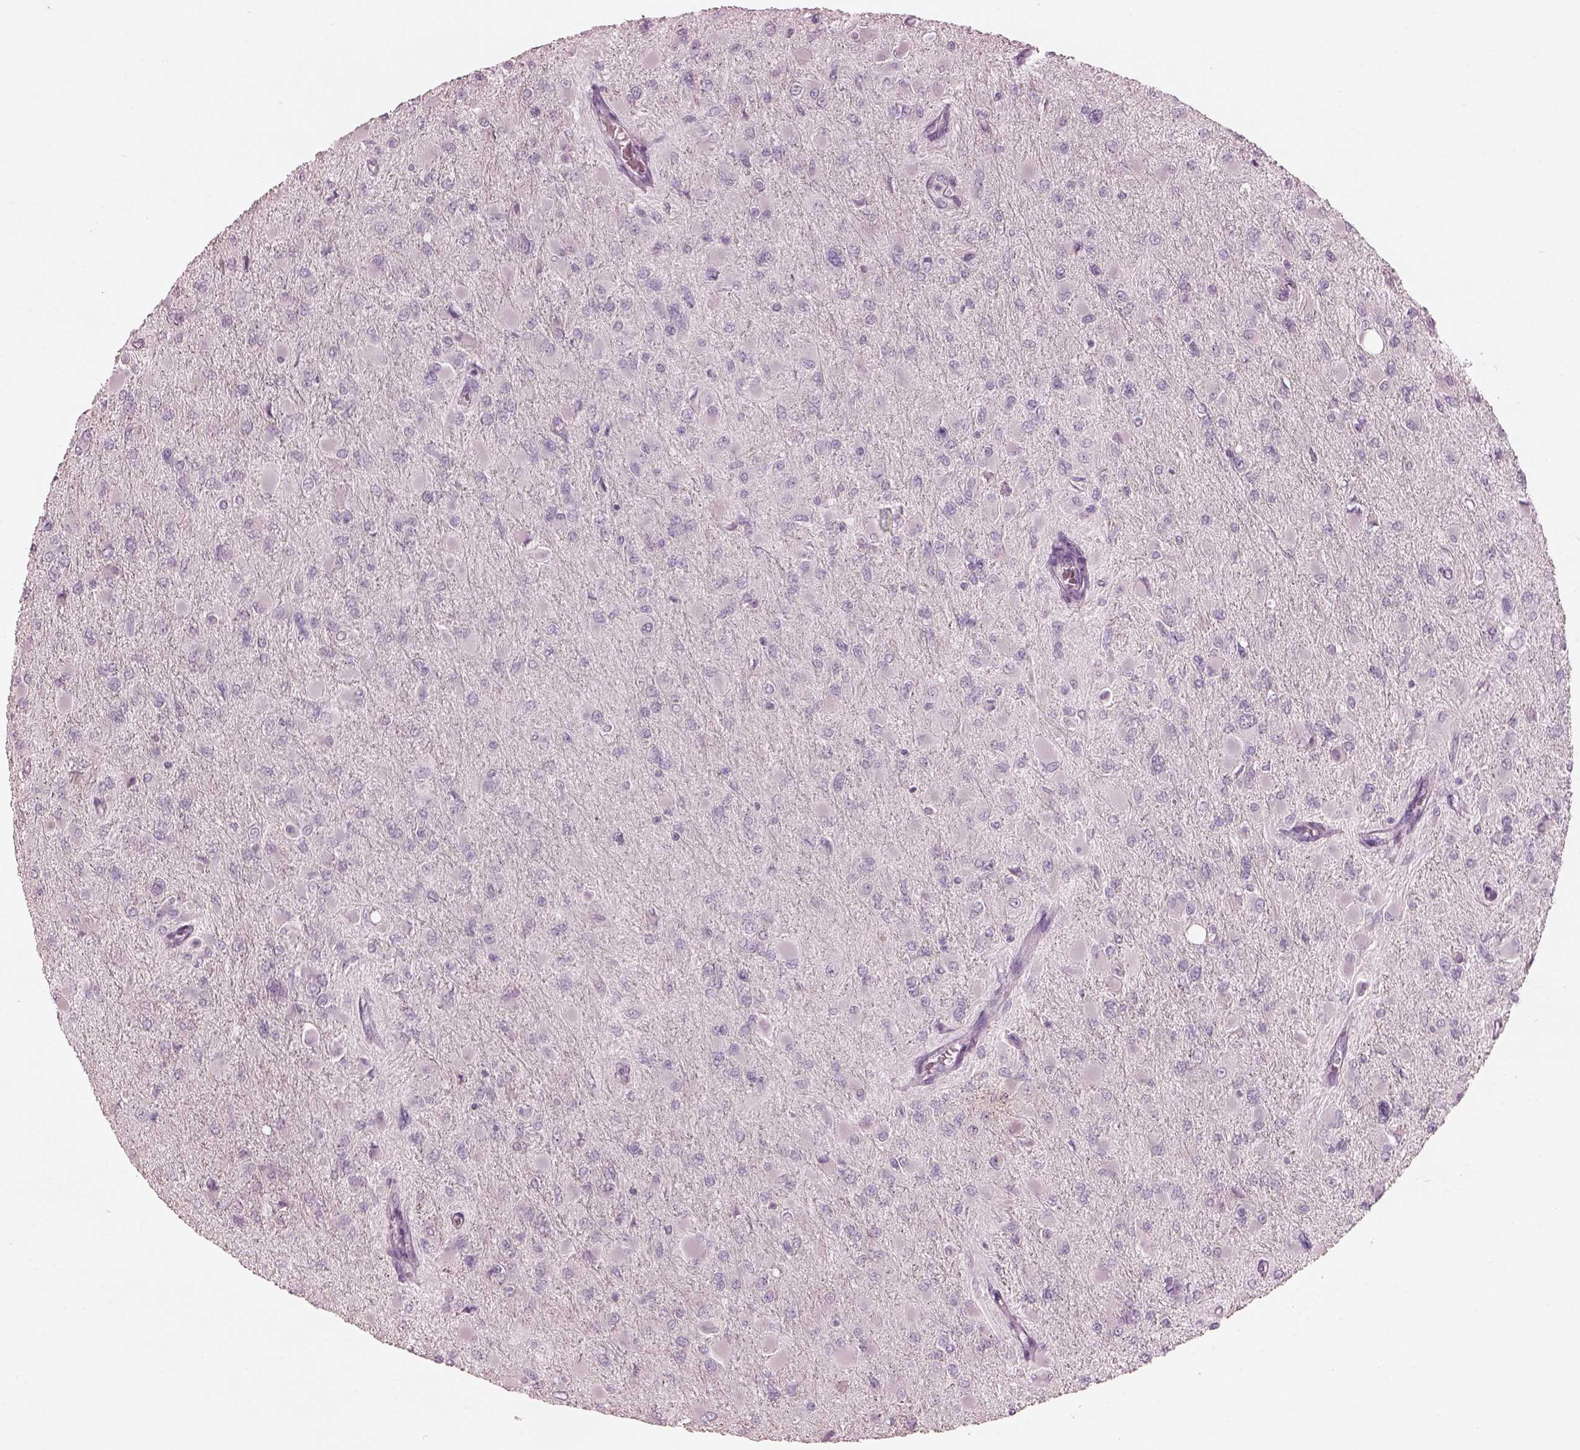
{"staining": {"intensity": "negative", "quantity": "none", "location": "none"}, "tissue": "glioma", "cell_type": "Tumor cells", "image_type": "cancer", "snomed": [{"axis": "morphology", "description": "Glioma, malignant, High grade"}, {"axis": "topography", "description": "Cerebral cortex"}], "caption": "IHC image of neoplastic tissue: glioma stained with DAB (3,3'-diaminobenzidine) demonstrates no significant protein positivity in tumor cells.", "gene": "RSPH9", "patient": {"sex": "female", "age": 36}}